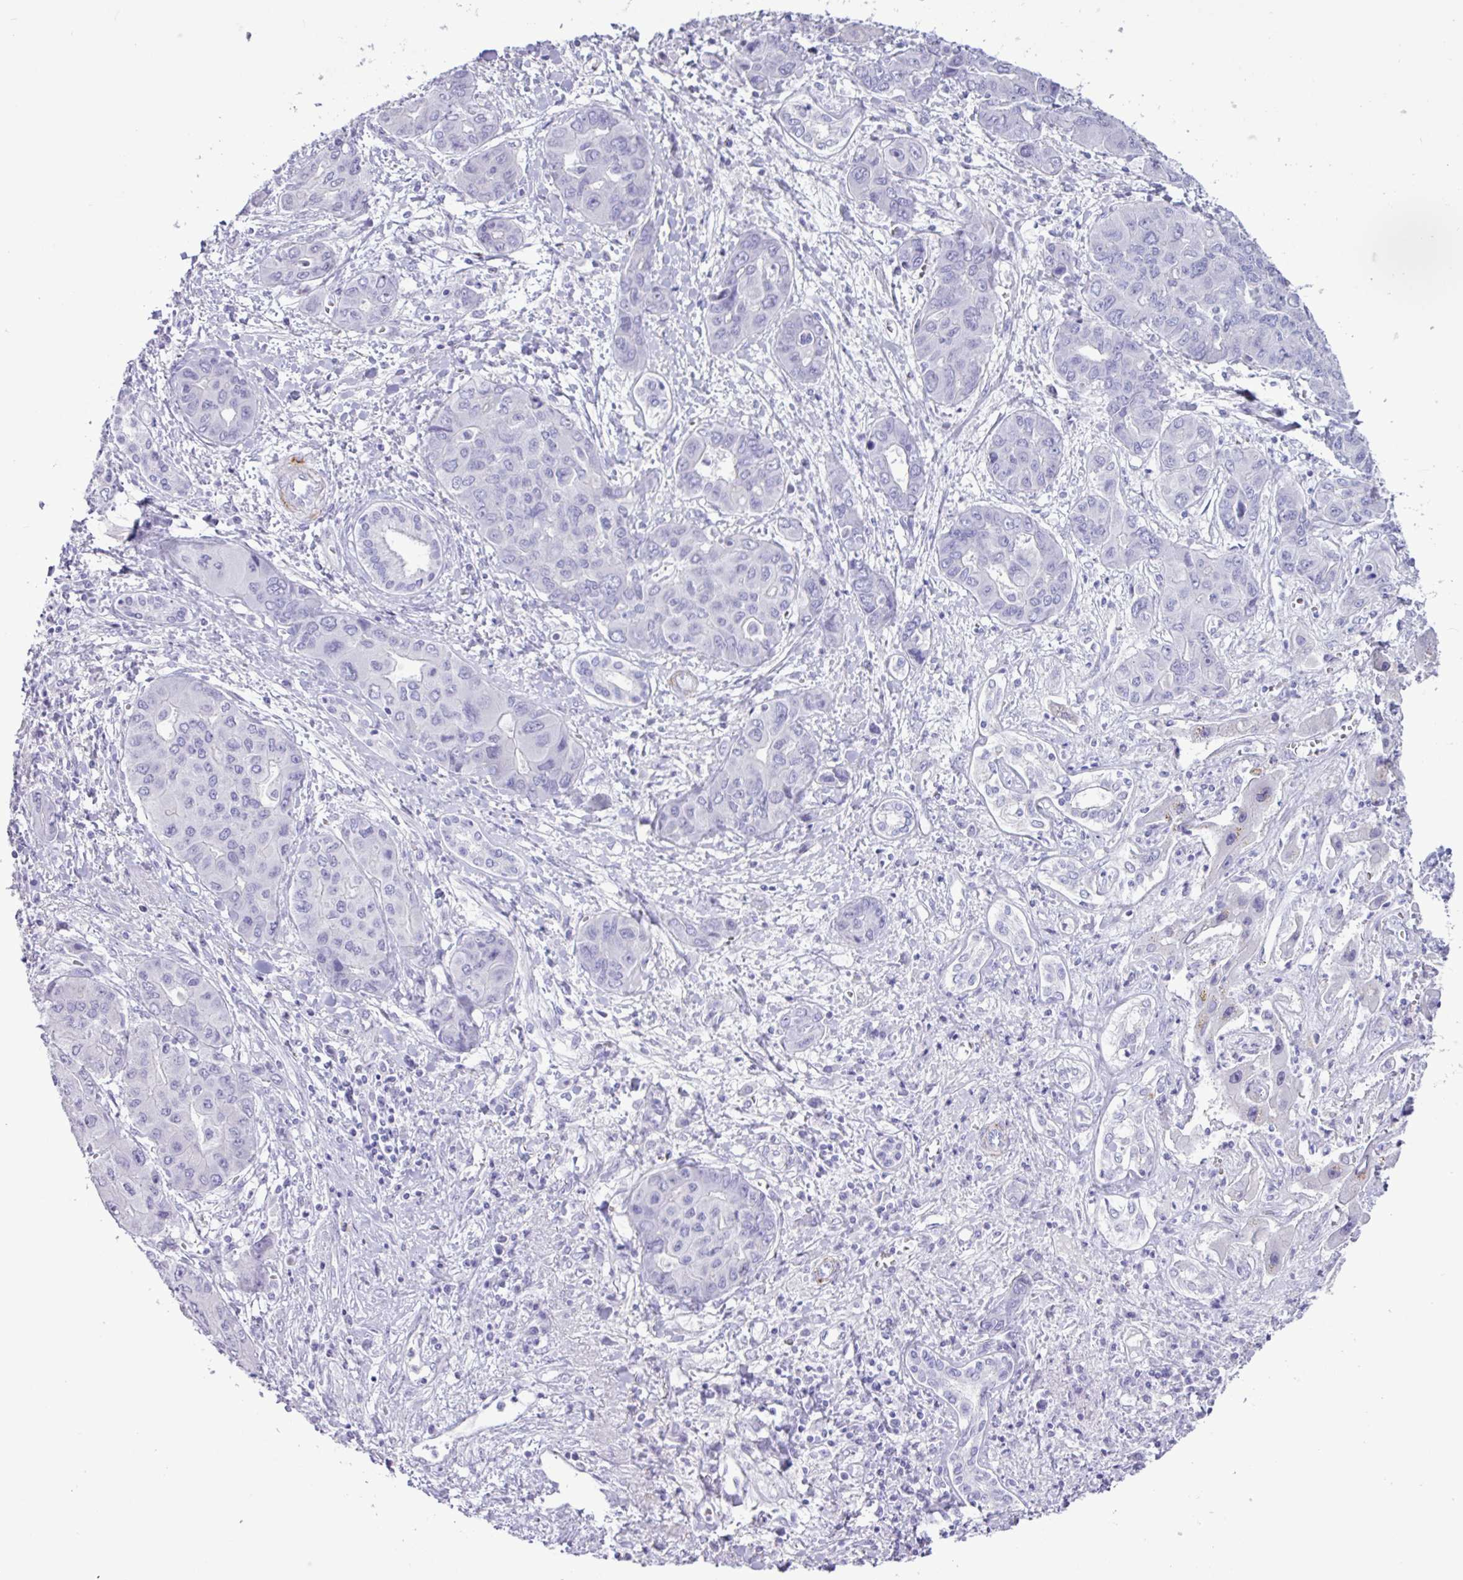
{"staining": {"intensity": "negative", "quantity": "none", "location": "none"}, "tissue": "liver cancer", "cell_type": "Tumor cells", "image_type": "cancer", "snomed": [{"axis": "morphology", "description": "Cholangiocarcinoma"}, {"axis": "topography", "description": "Liver"}], "caption": "Tumor cells are negative for protein expression in human cholangiocarcinoma (liver). The staining is performed using DAB brown chromogen with nuclei counter-stained in using hematoxylin.", "gene": "CKMT2", "patient": {"sex": "male", "age": 67}}